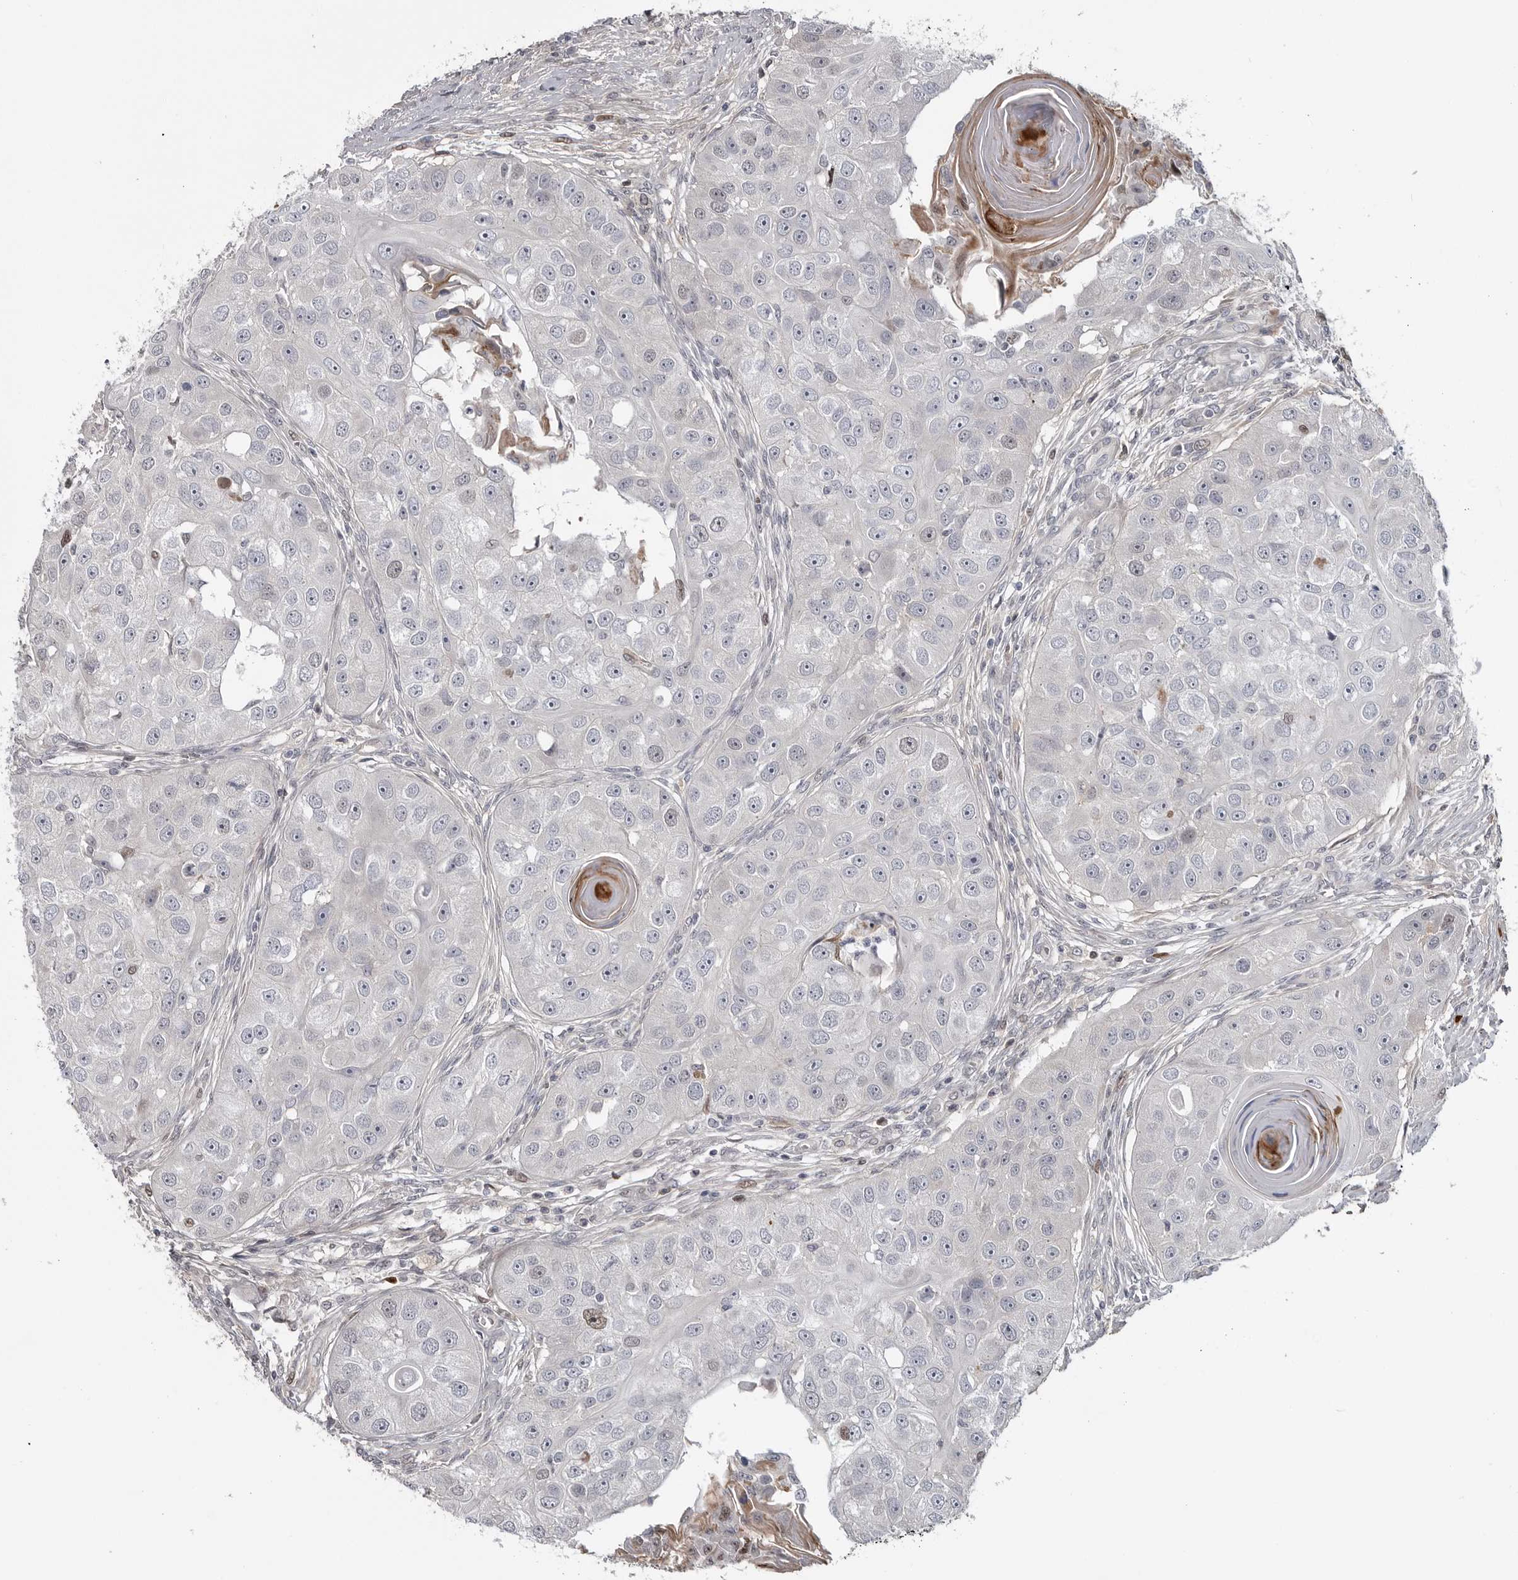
{"staining": {"intensity": "negative", "quantity": "none", "location": "none"}, "tissue": "head and neck cancer", "cell_type": "Tumor cells", "image_type": "cancer", "snomed": [{"axis": "morphology", "description": "Normal tissue, NOS"}, {"axis": "morphology", "description": "Squamous cell carcinoma, NOS"}, {"axis": "topography", "description": "Skeletal muscle"}, {"axis": "topography", "description": "Head-Neck"}], "caption": "Protein analysis of head and neck squamous cell carcinoma demonstrates no significant positivity in tumor cells.", "gene": "ZNF277", "patient": {"sex": "male", "age": 51}}